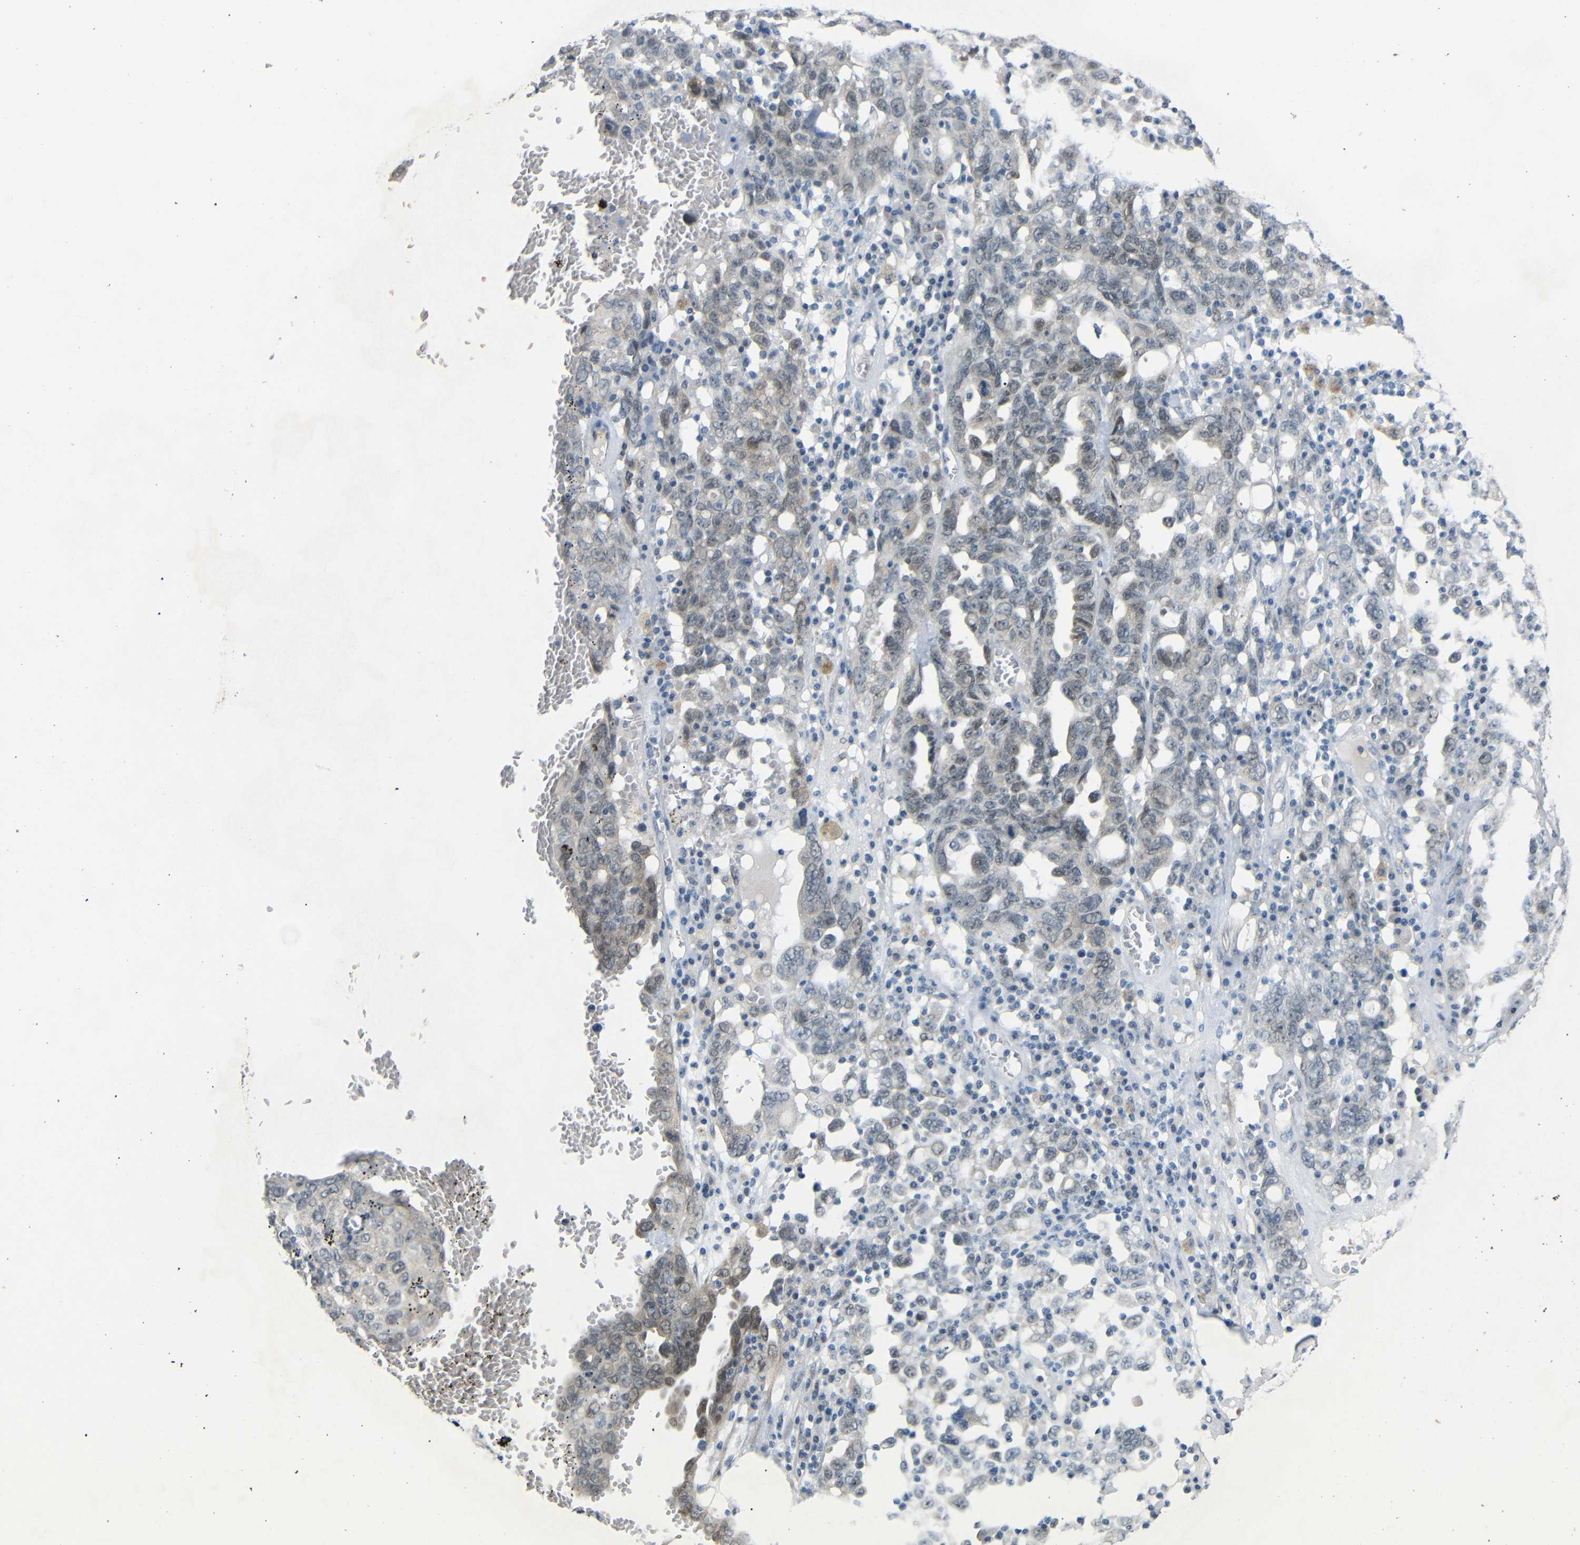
{"staining": {"intensity": "weak", "quantity": "<25%", "location": "nuclear"}, "tissue": "ovarian cancer", "cell_type": "Tumor cells", "image_type": "cancer", "snomed": [{"axis": "morphology", "description": "Carcinoma, endometroid"}, {"axis": "topography", "description": "Ovary"}], "caption": "Human ovarian cancer (endometroid carcinoma) stained for a protein using IHC exhibits no expression in tumor cells.", "gene": "GPR158", "patient": {"sex": "female", "age": 62}}